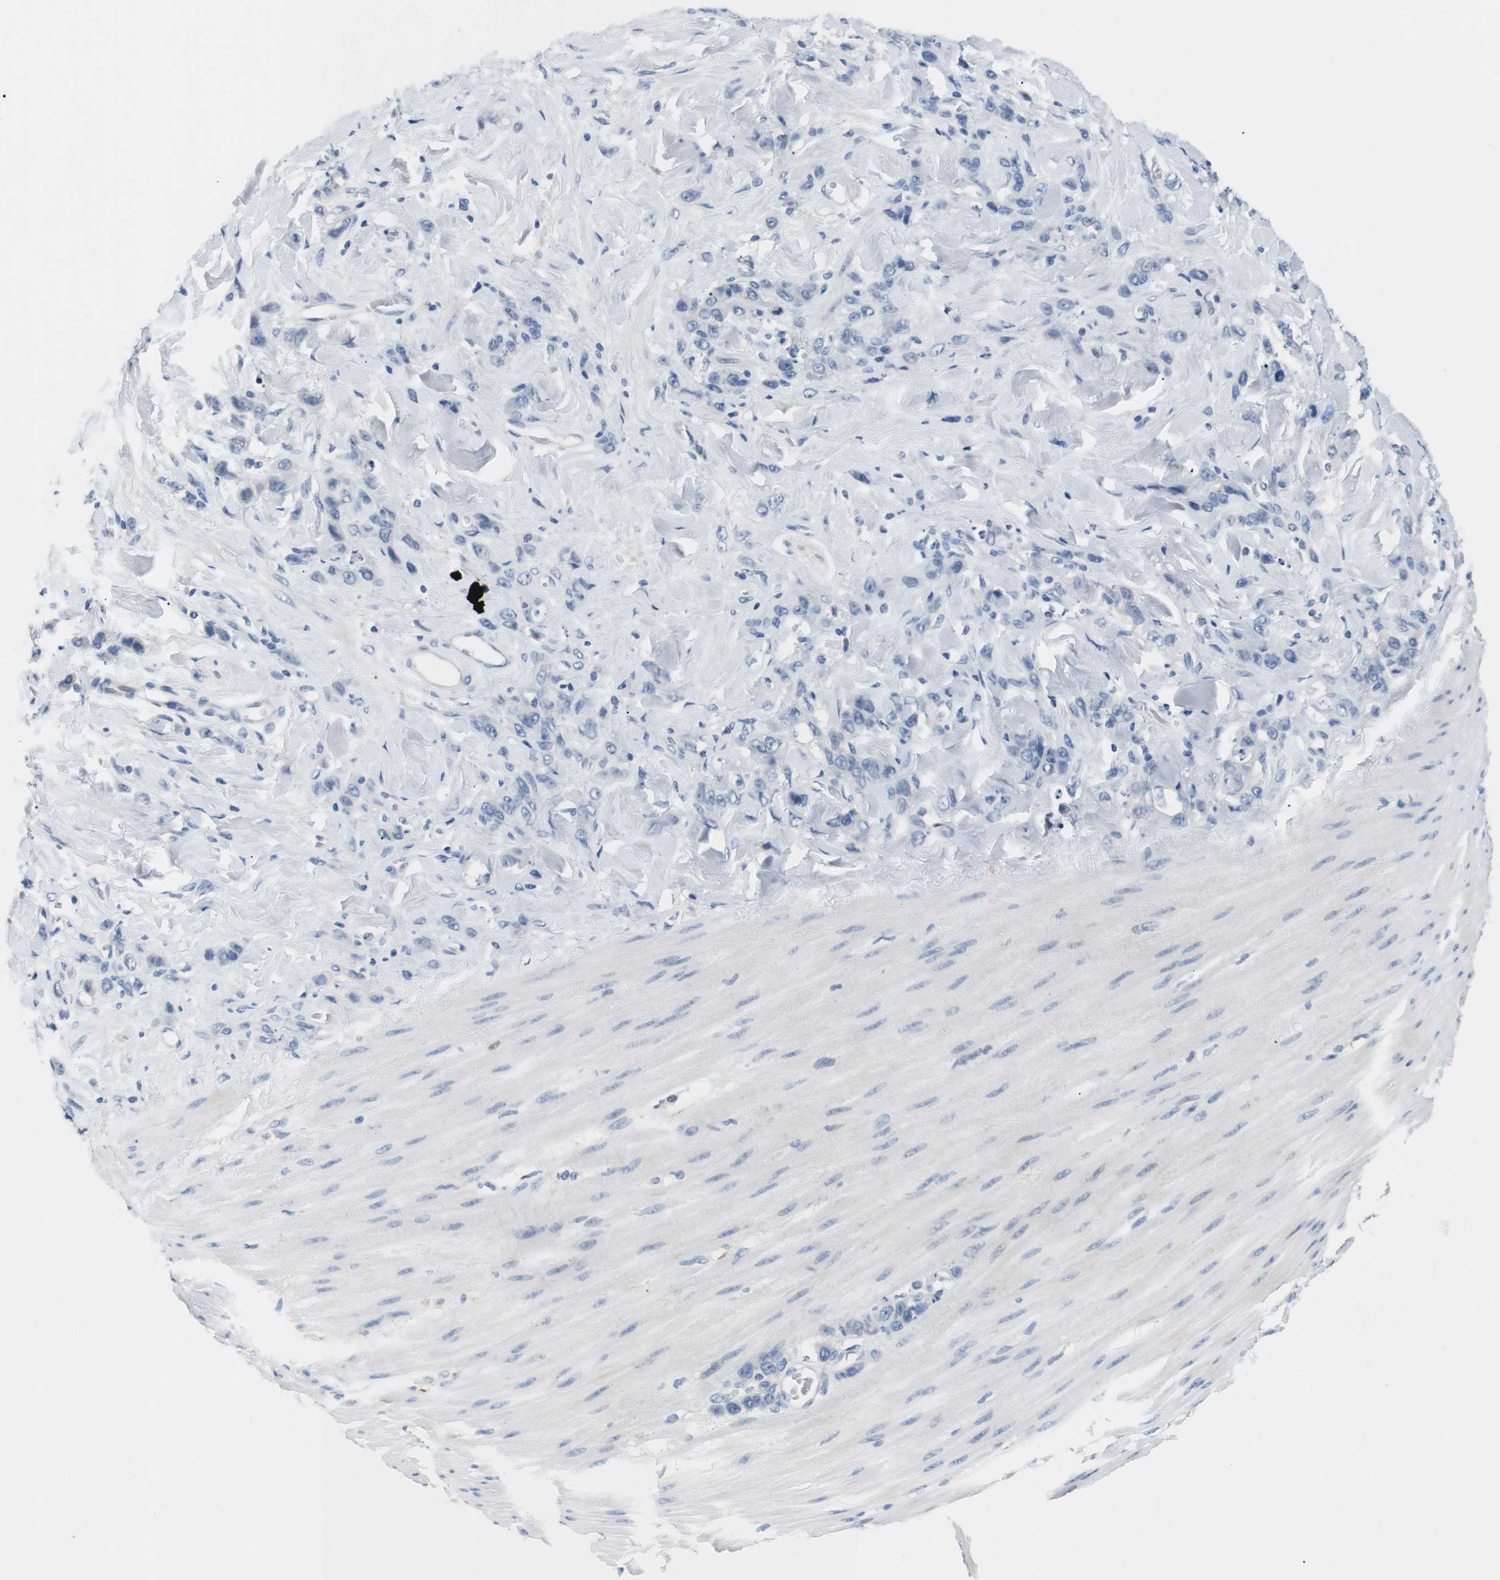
{"staining": {"intensity": "negative", "quantity": "none", "location": "none"}, "tissue": "stomach cancer", "cell_type": "Tumor cells", "image_type": "cancer", "snomed": [{"axis": "morphology", "description": "Normal tissue, NOS"}, {"axis": "morphology", "description": "Adenocarcinoma, NOS"}, {"axis": "topography", "description": "Stomach"}], "caption": "There is no significant positivity in tumor cells of stomach cancer.", "gene": "FCGRT", "patient": {"sex": "male", "age": 82}}